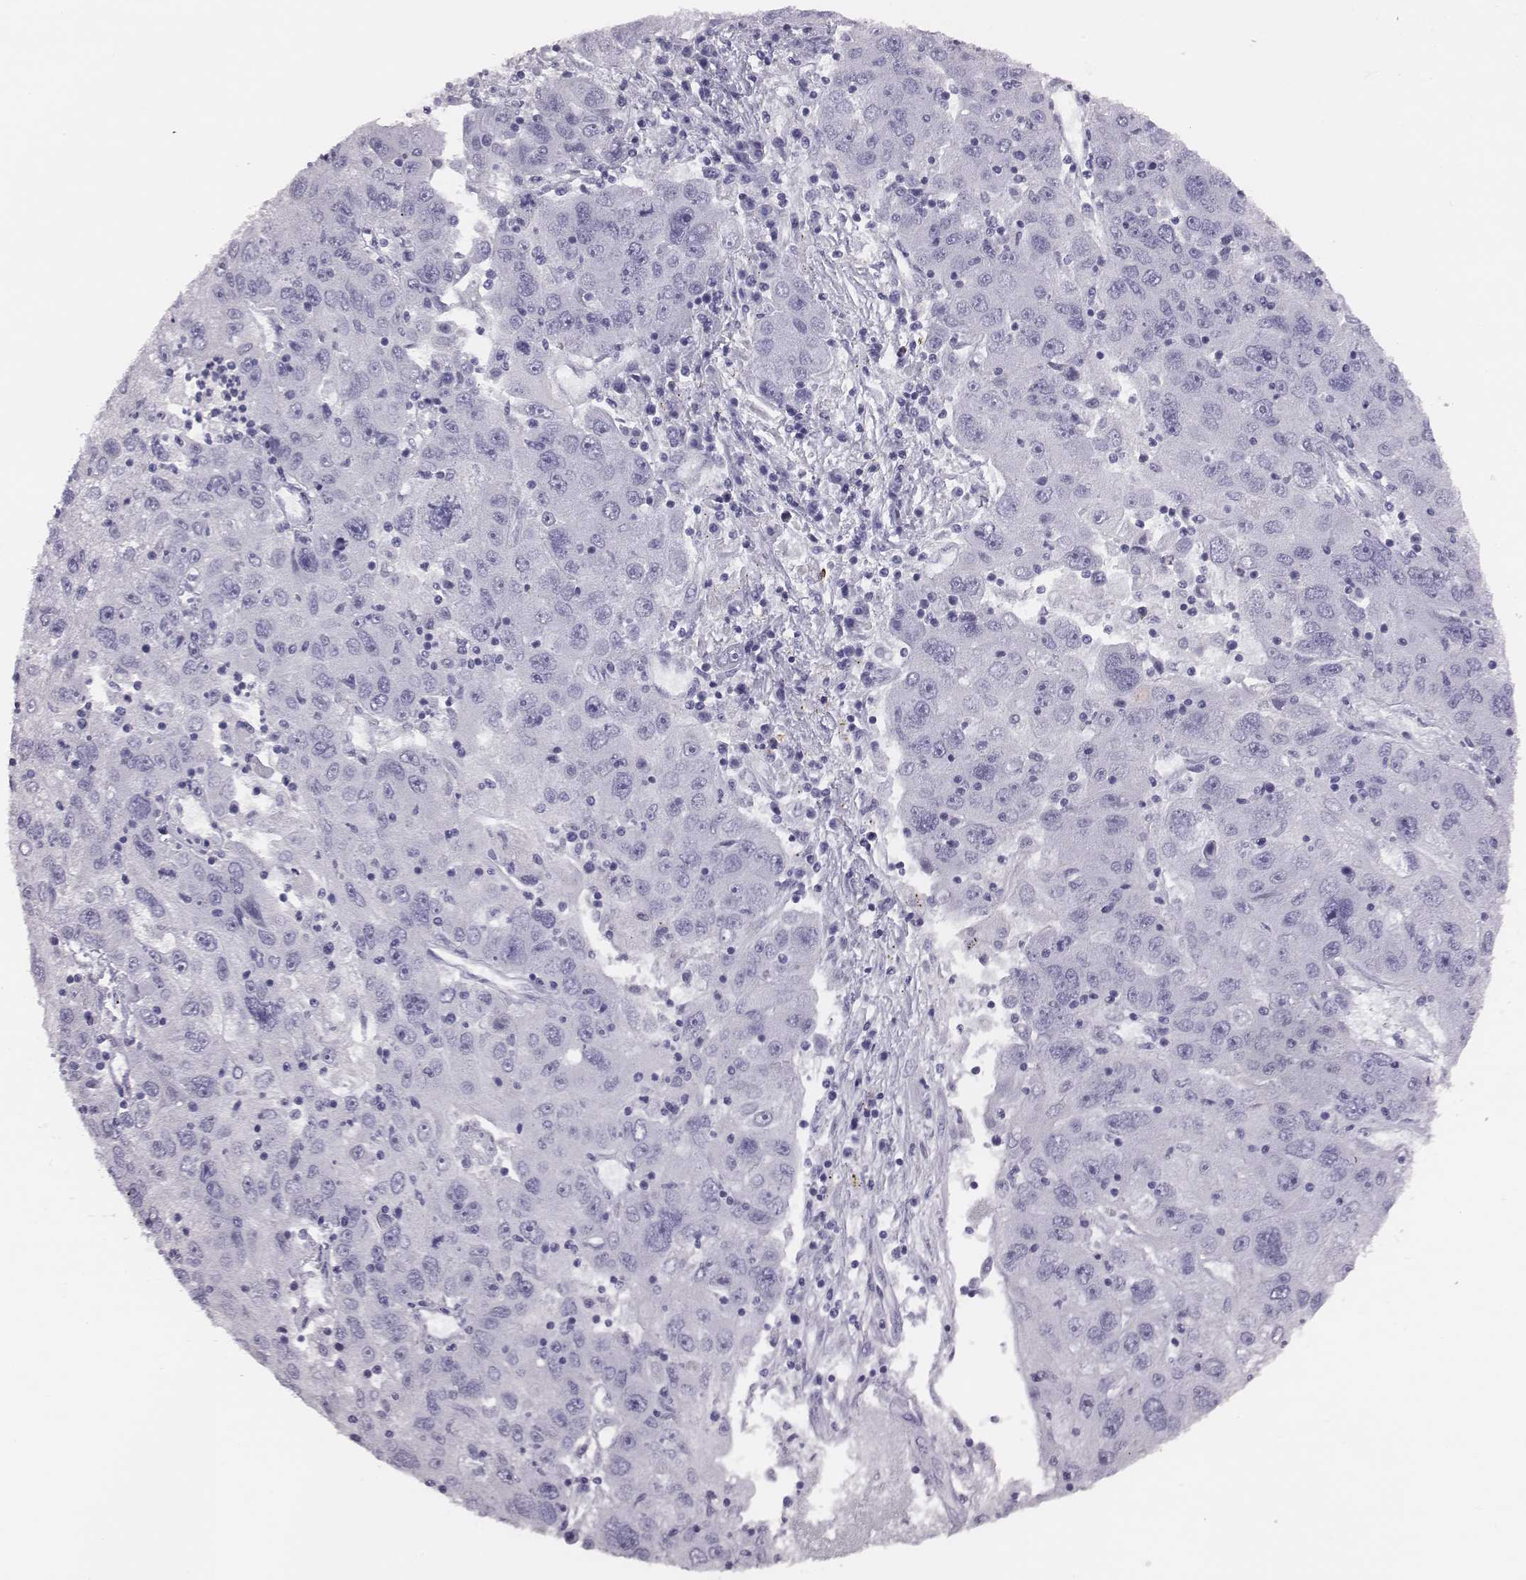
{"staining": {"intensity": "negative", "quantity": "none", "location": "none"}, "tissue": "stomach cancer", "cell_type": "Tumor cells", "image_type": "cancer", "snomed": [{"axis": "morphology", "description": "Adenocarcinoma, NOS"}, {"axis": "topography", "description": "Stomach"}], "caption": "A high-resolution histopathology image shows IHC staining of adenocarcinoma (stomach), which exhibits no significant expression in tumor cells.", "gene": "ACOD1", "patient": {"sex": "male", "age": 56}}